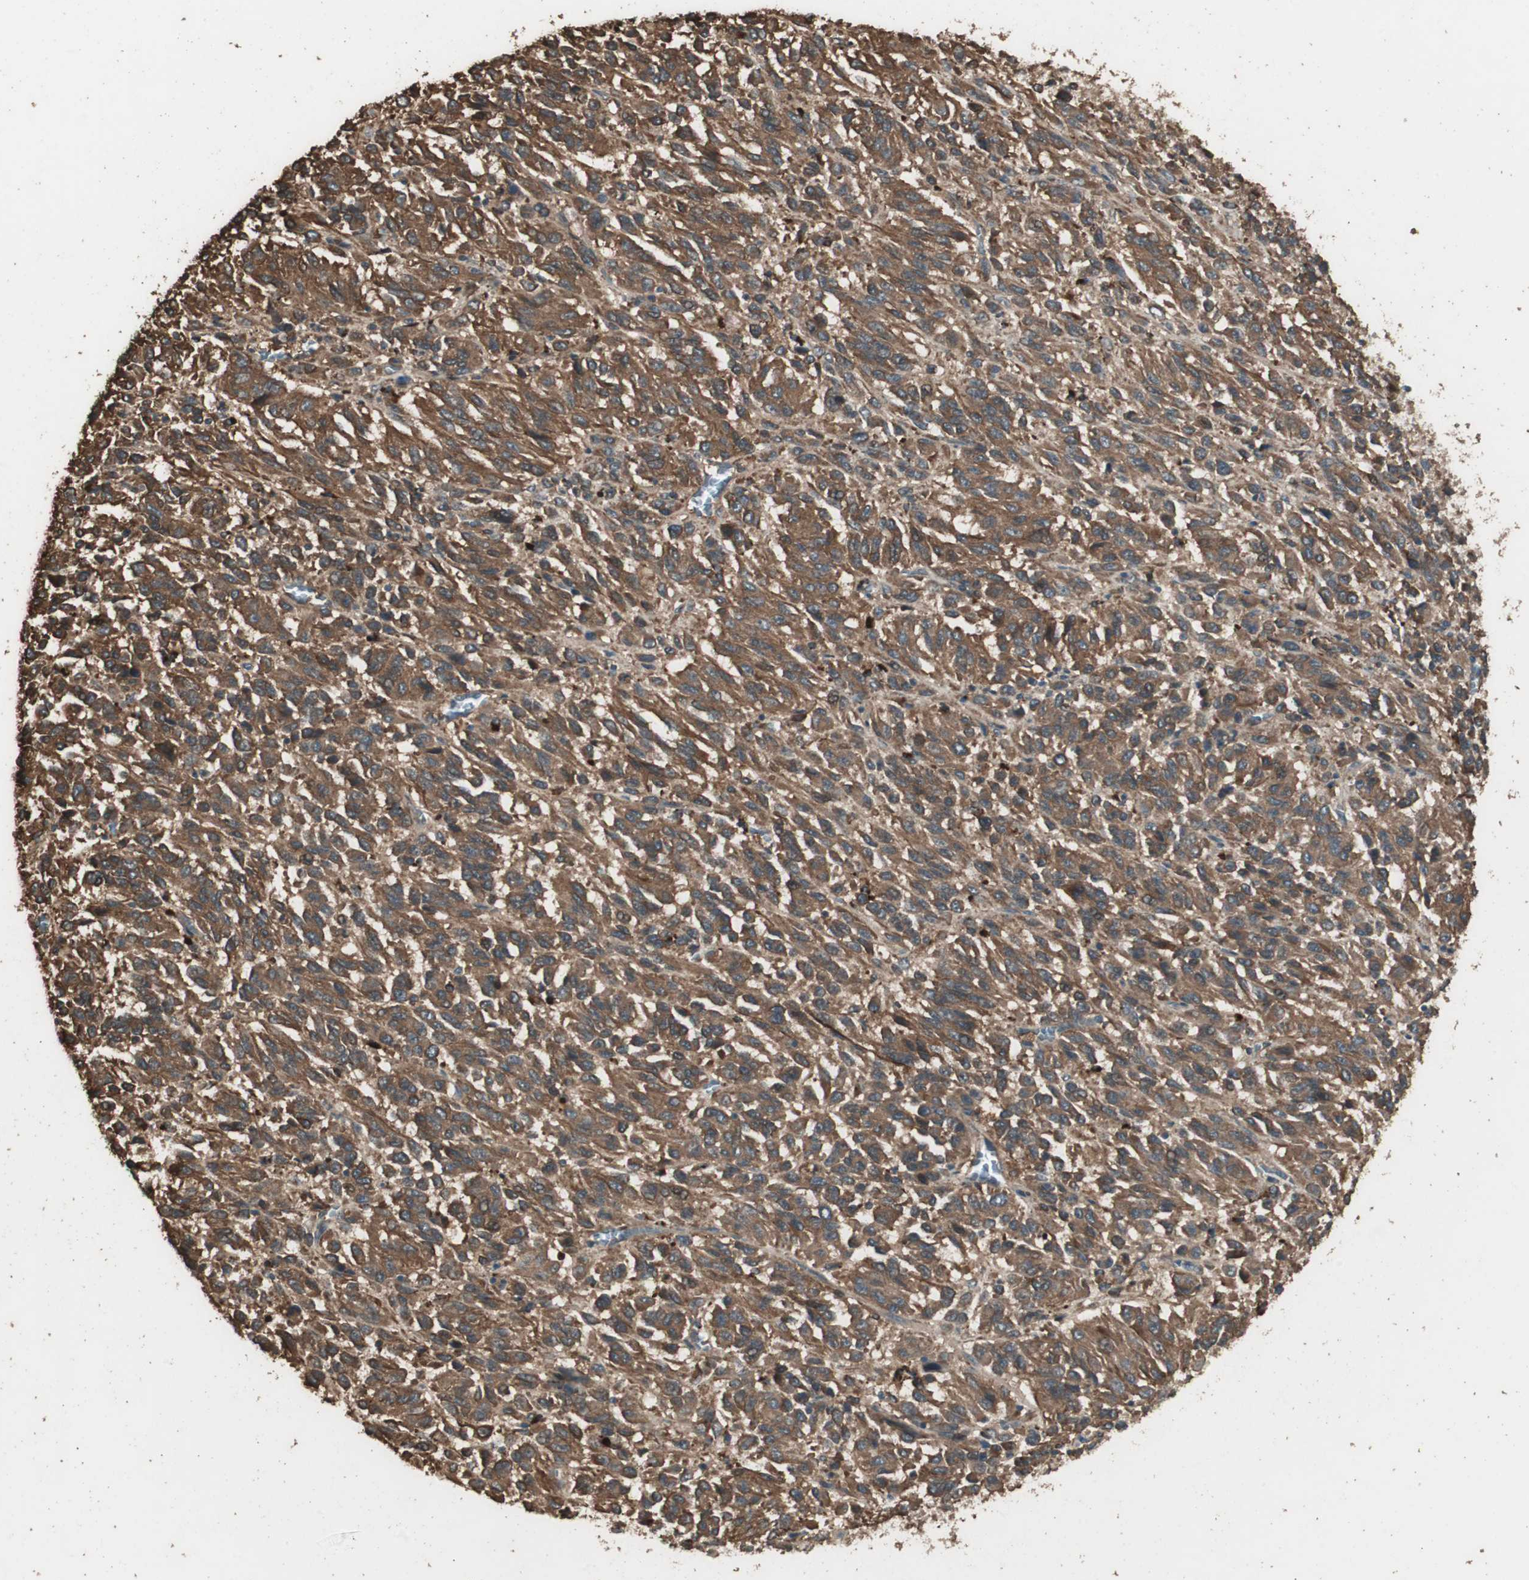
{"staining": {"intensity": "moderate", "quantity": ">75%", "location": "cytoplasmic/membranous"}, "tissue": "melanoma", "cell_type": "Tumor cells", "image_type": "cancer", "snomed": [{"axis": "morphology", "description": "Malignant melanoma, Metastatic site"}, {"axis": "topography", "description": "Lung"}], "caption": "Immunohistochemistry histopathology image of neoplastic tissue: human melanoma stained using immunohistochemistry (IHC) displays medium levels of moderate protein expression localized specifically in the cytoplasmic/membranous of tumor cells, appearing as a cytoplasmic/membranous brown color.", "gene": "CCN4", "patient": {"sex": "male", "age": 64}}